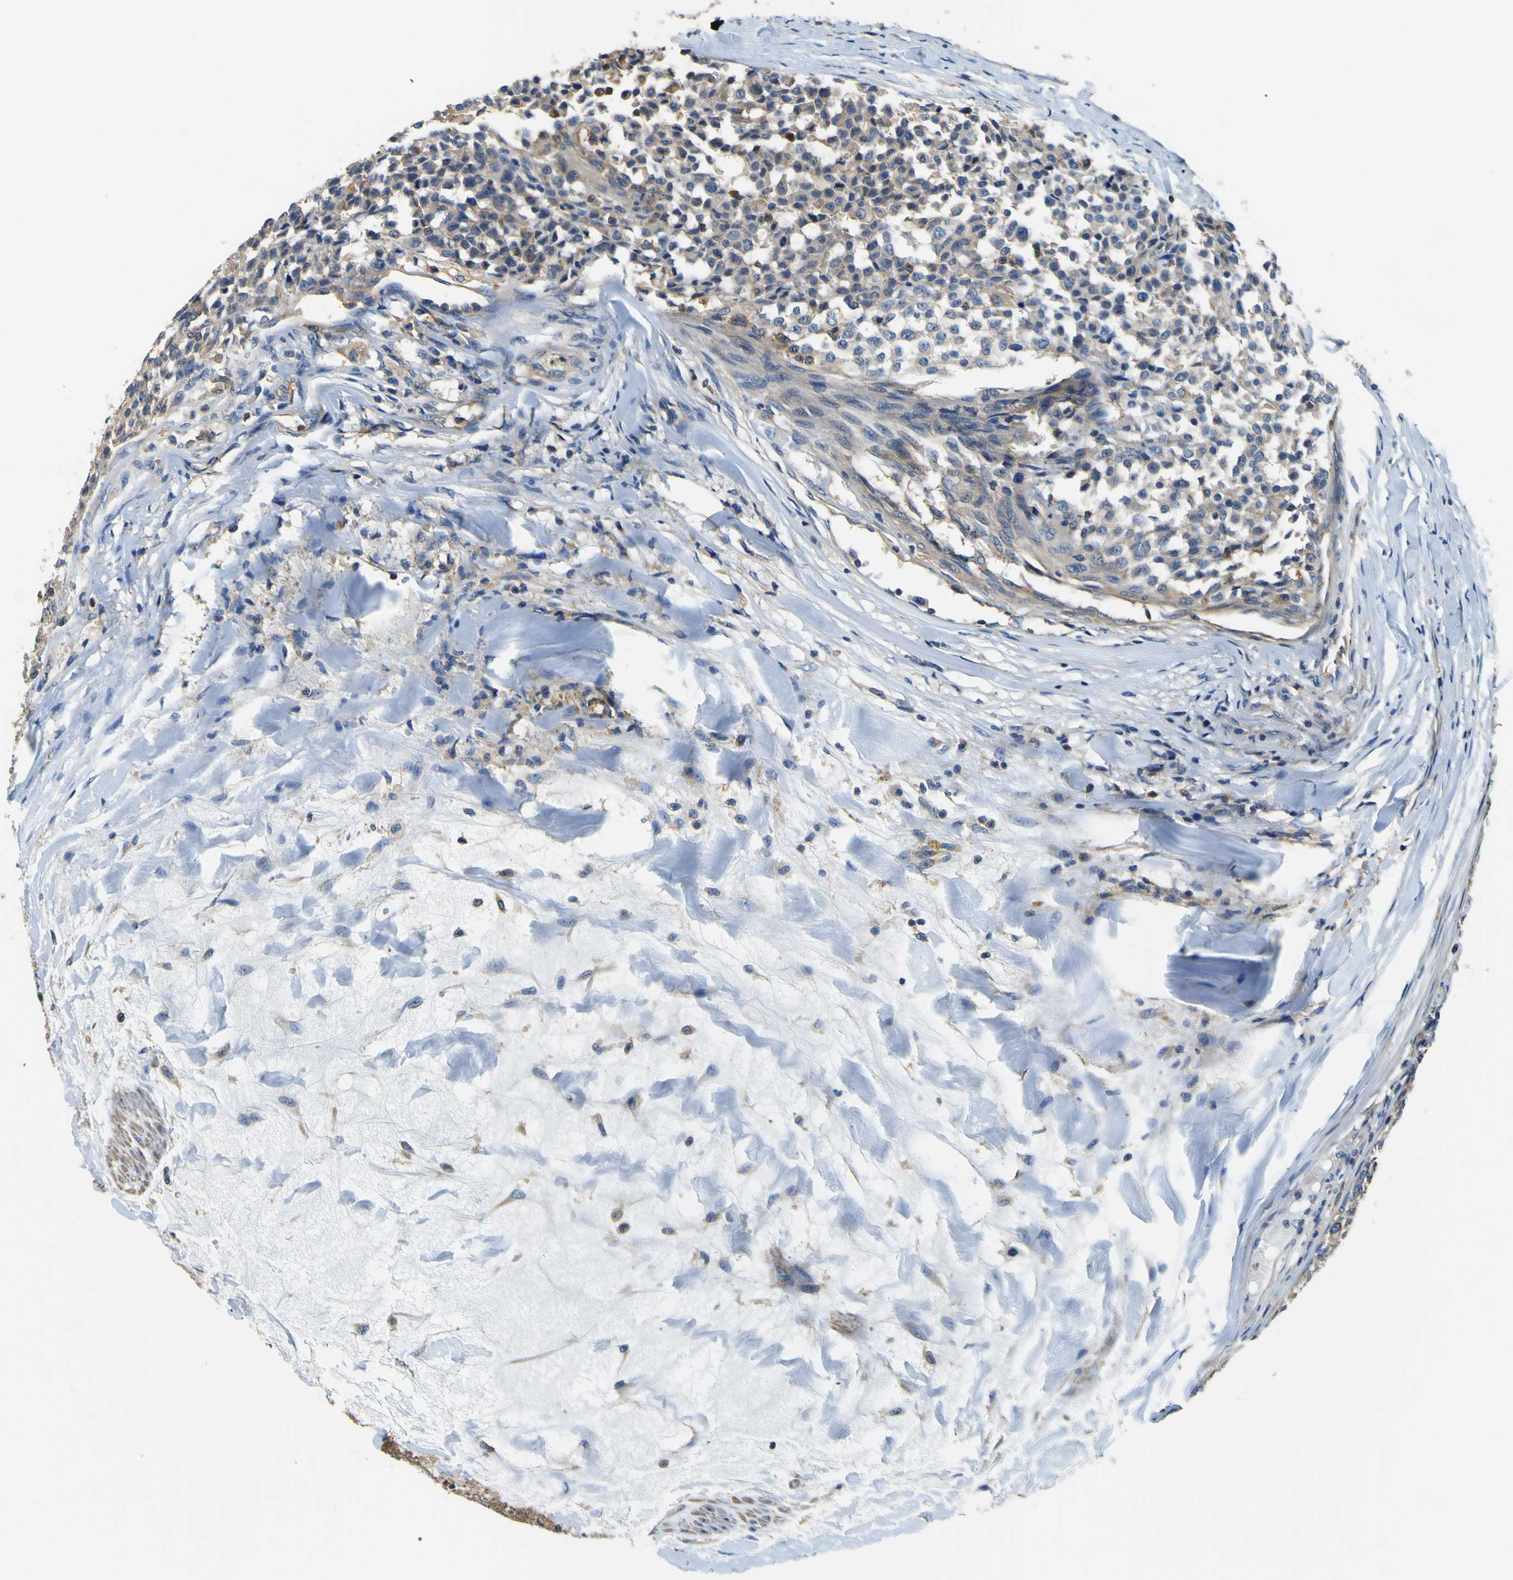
{"staining": {"intensity": "weak", "quantity": ">75%", "location": "cytoplasmic/membranous"}, "tissue": "testis cancer", "cell_type": "Tumor cells", "image_type": "cancer", "snomed": [{"axis": "morphology", "description": "Seminoma, NOS"}, {"axis": "topography", "description": "Testis"}], "caption": "Protein expression analysis of seminoma (testis) shows weak cytoplasmic/membranous expression in approximately >75% of tumor cells.", "gene": "CNR2", "patient": {"sex": "male", "age": 59}}